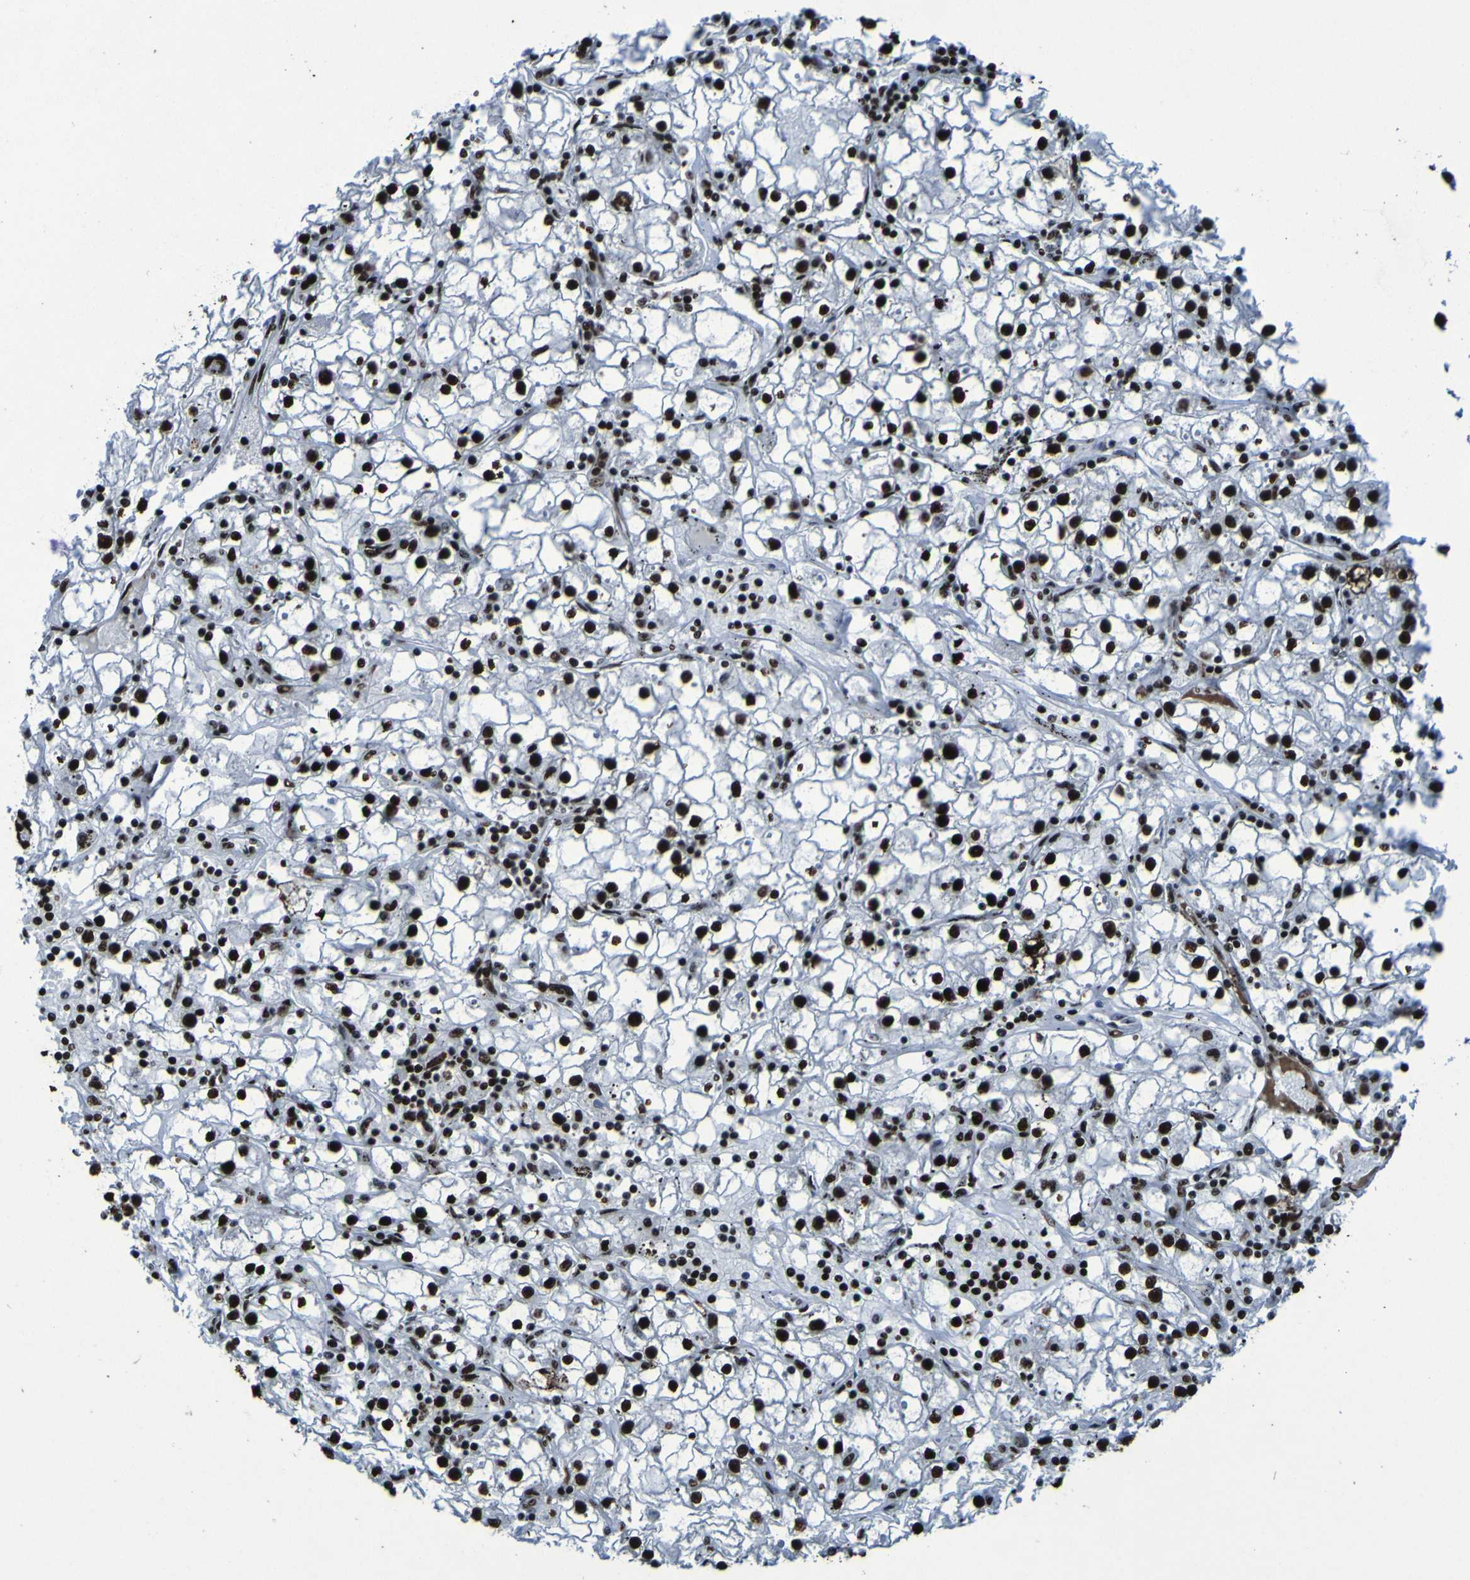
{"staining": {"intensity": "strong", "quantity": ">75%", "location": "nuclear"}, "tissue": "renal cancer", "cell_type": "Tumor cells", "image_type": "cancer", "snomed": [{"axis": "morphology", "description": "Adenocarcinoma, NOS"}, {"axis": "topography", "description": "Kidney"}], "caption": "A high amount of strong nuclear expression is seen in about >75% of tumor cells in renal cancer tissue. Using DAB (3,3'-diaminobenzidine) (brown) and hematoxylin (blue) stains, captured at high magnification using brightfield microscopy.", "gene": "NPM1", "patient": {"sex": "male", "age": 56}}